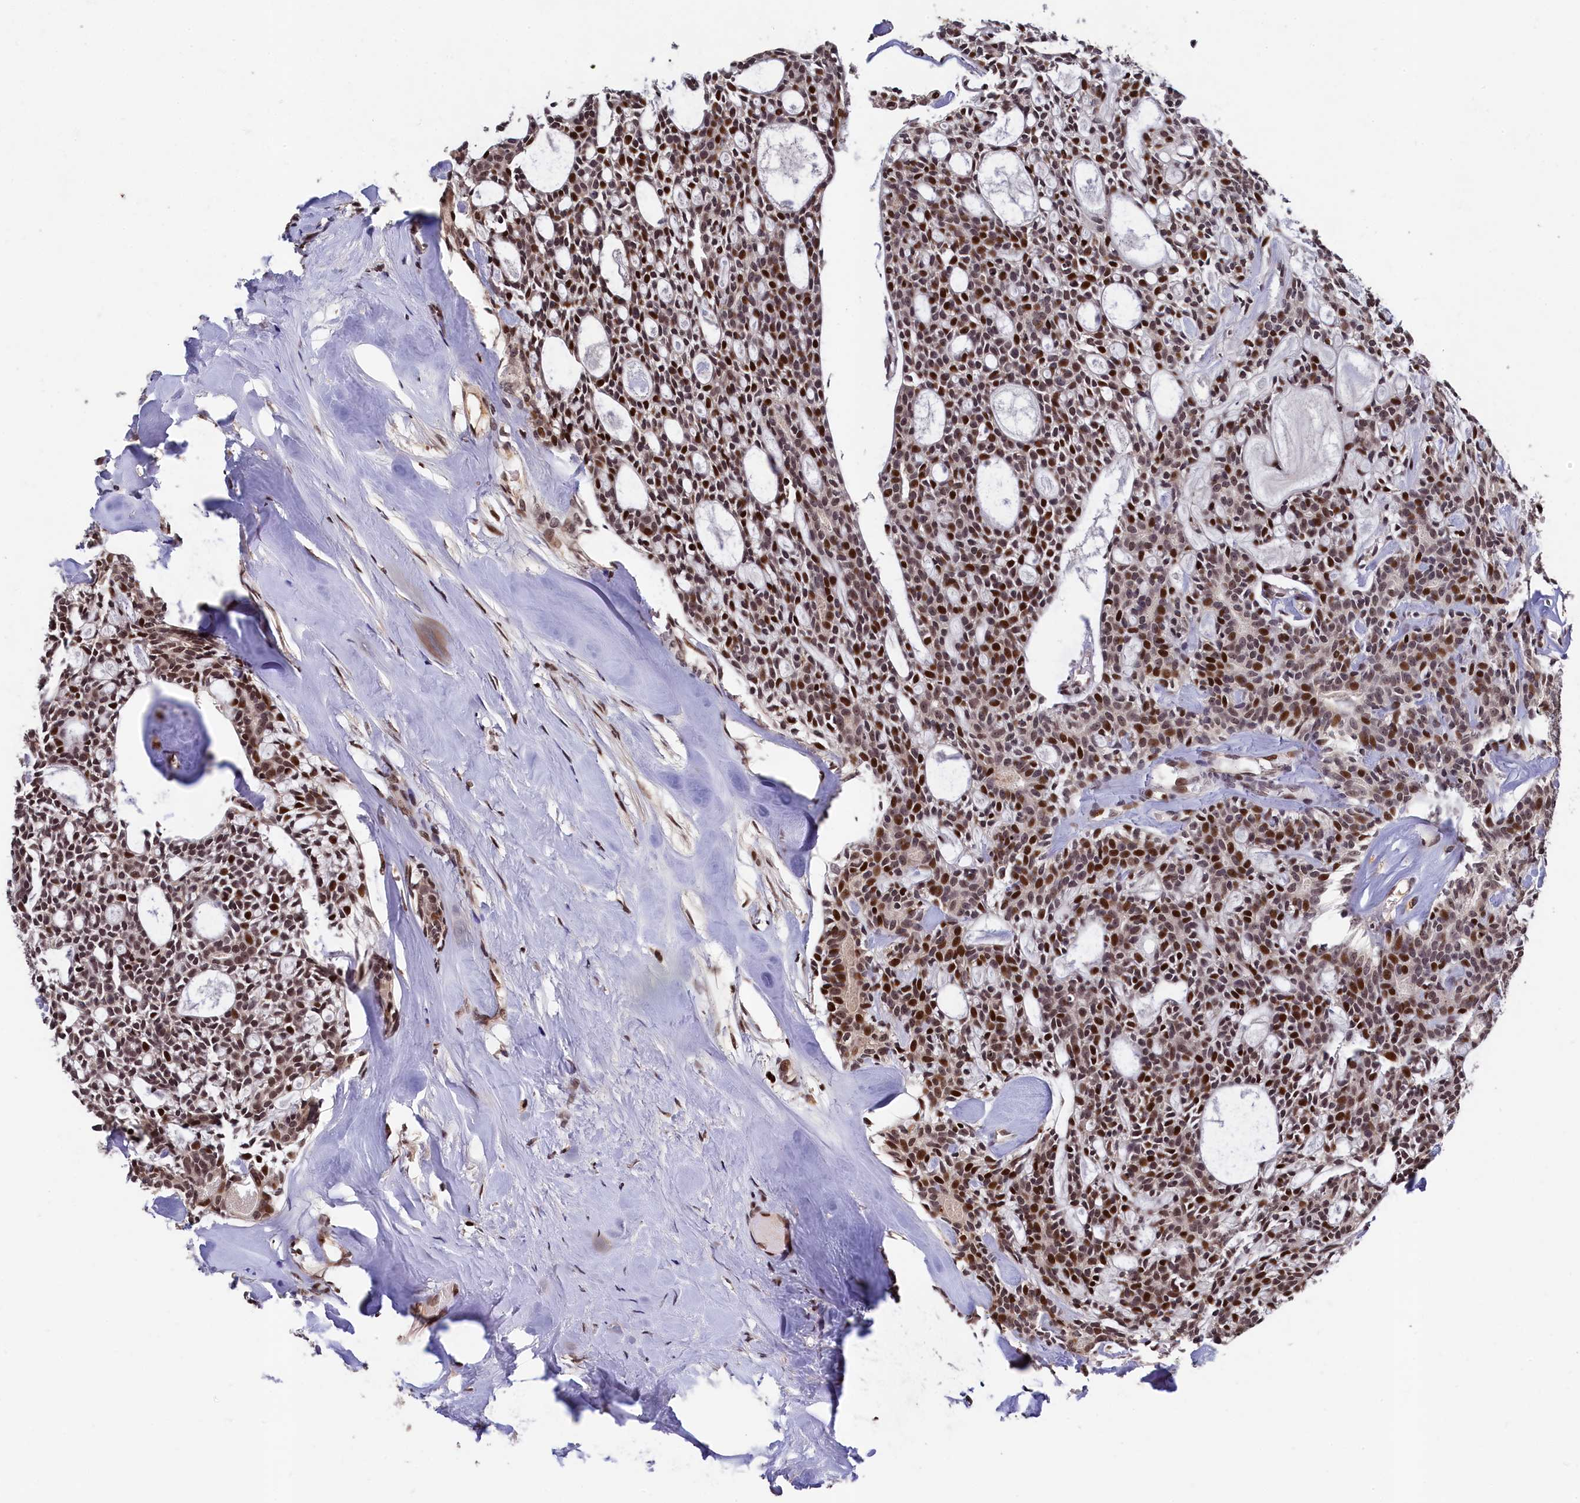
{"staining": {"intensity": "moderate", "quantity": ">75%", "location": "cytoplasmic/membranous,nuclear"}, "tissue": "head and neck cancer", "cell_type": "Tumor cells", "image_type": "cancer", "snomed": [{"axis": "morphology", "description": "Adenocarcinoma, NOS"}, {"axis": "topography", "description": "Salivary gland"}, {"axis": "topography", "description": "Head-Neck"}], "caption": "Brown immunohistochemical staining in adenocarcinoma (head and neck) reveals moderate cytoplasmic/membranous and nuclear expression in approximately >75% of tumor cells.", "gene": "FAM217B", "patient": {"sex": "male", "age": 55}}